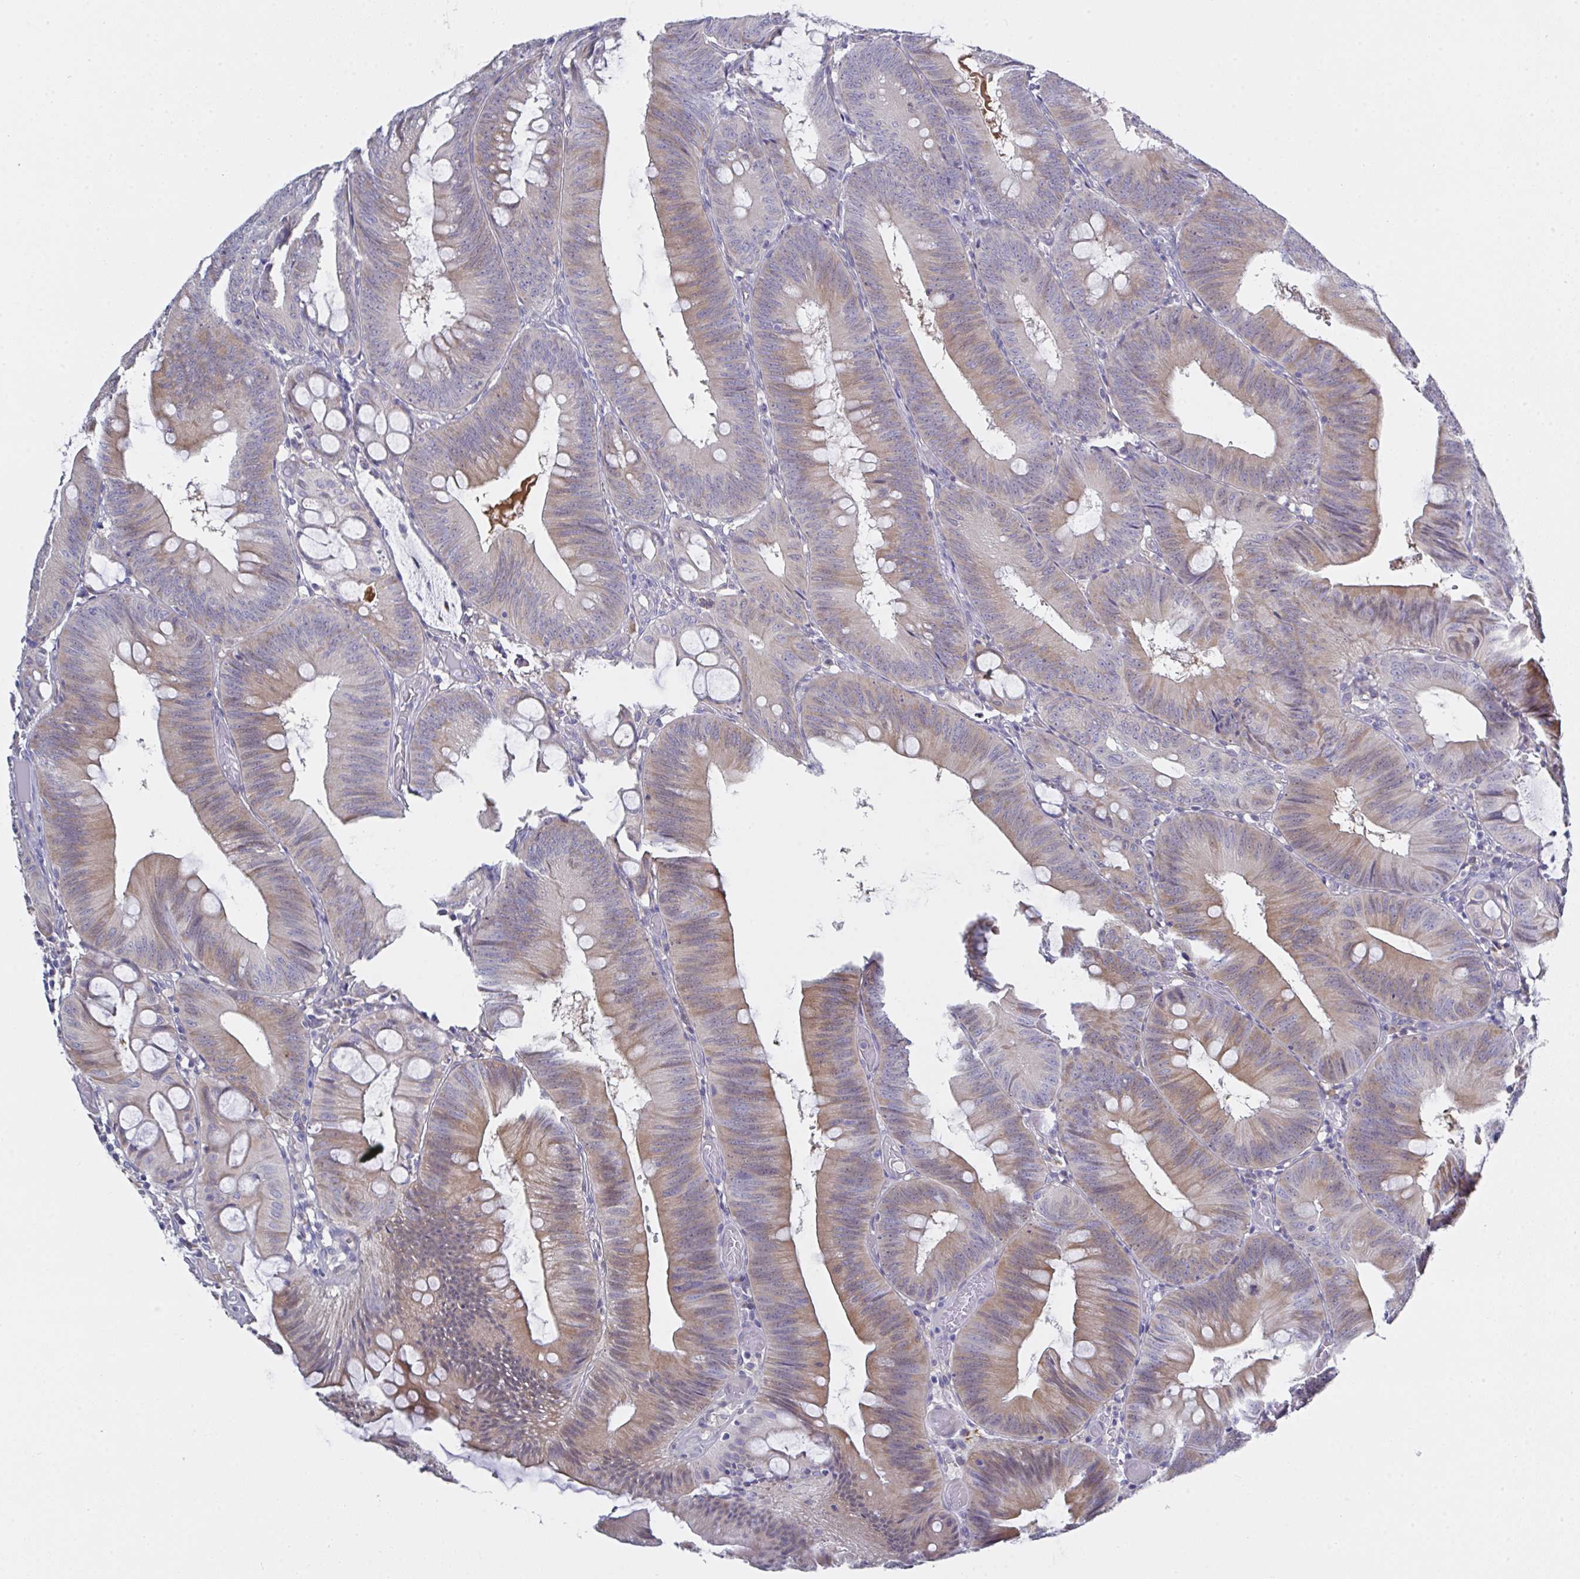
{"staining": {"intensity": "moderate", "quantity": "25%-75%", "location": "cytoplasmic/membranous"}, "tissue": "colorectal cancer", "cell_type": "Tumor cells", "image_type": "cancer", "snomed": [{"axis": "morphology", "description": "Adenocarcinoma, NOS"}, {"axis": "topography", "description": "Colon"}], "caption": "Human colorectal adenocarcinoma stained with a brown dye reveals moderate cytoplasmic/membranous positive expression in about 25%-75% of tumor cells.", "gene": "FBXO47", "patient": {"sex": "male", "age": 84}}